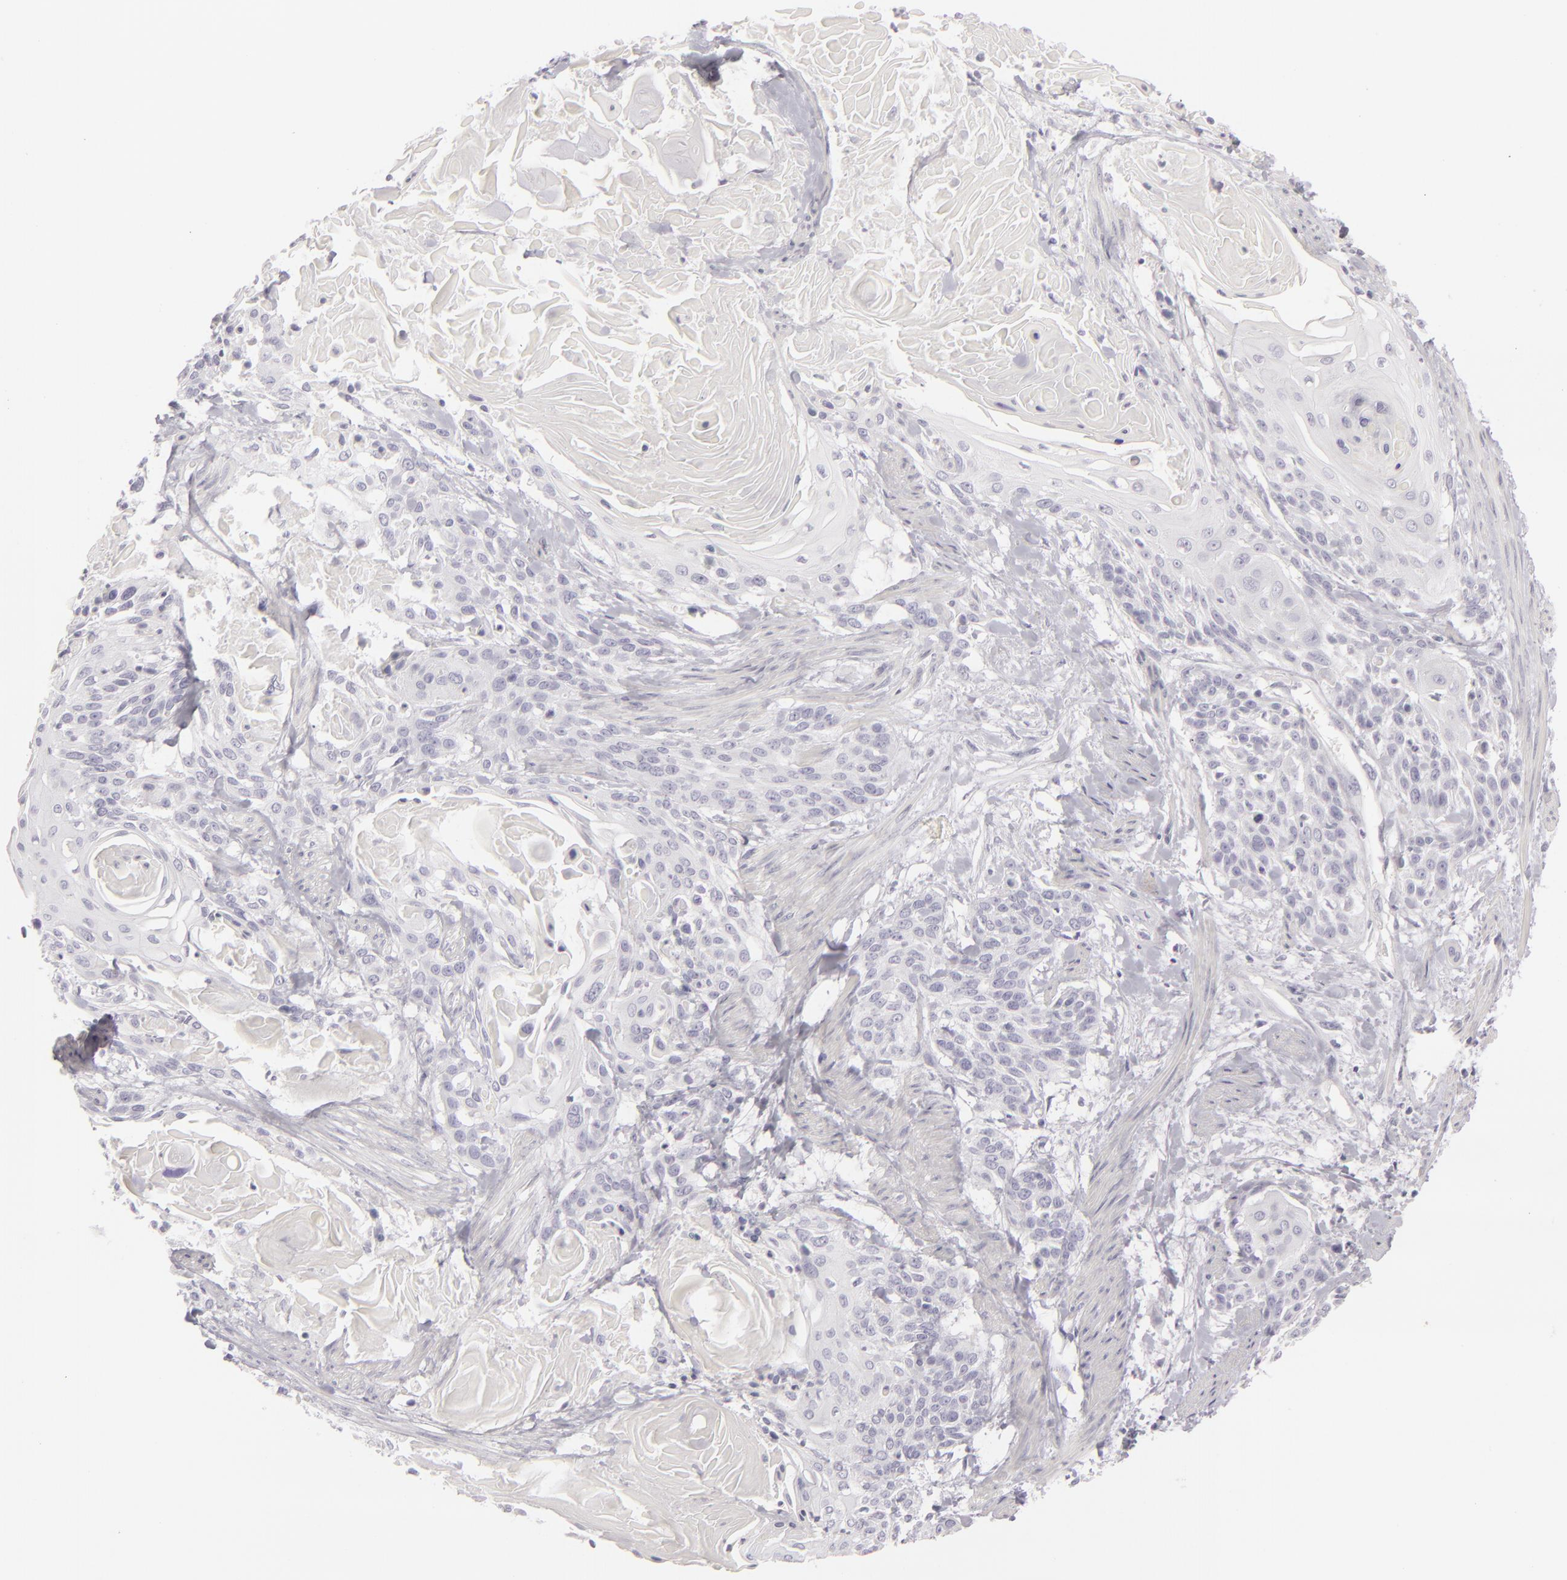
{"staining": {"intensity": "negative", "quantity": "none", "location": "none"}, "tissue": "cervical cancer", "cell_type": "Tumor cells", "image_type": "cancer", "snomed": [{"axis": "morphology", "description": "Squamous cell carcinoma, NOS"}, {"axis": "topography", "description": "Cervix"}], "caption": "Squamous cell carcinoma (cervical) stained for a protein using immunohistochemistry (IHC) shows no expression tumor cells.", "gene": "CDX2", "patient": {"sex": "female", "age": 57}}